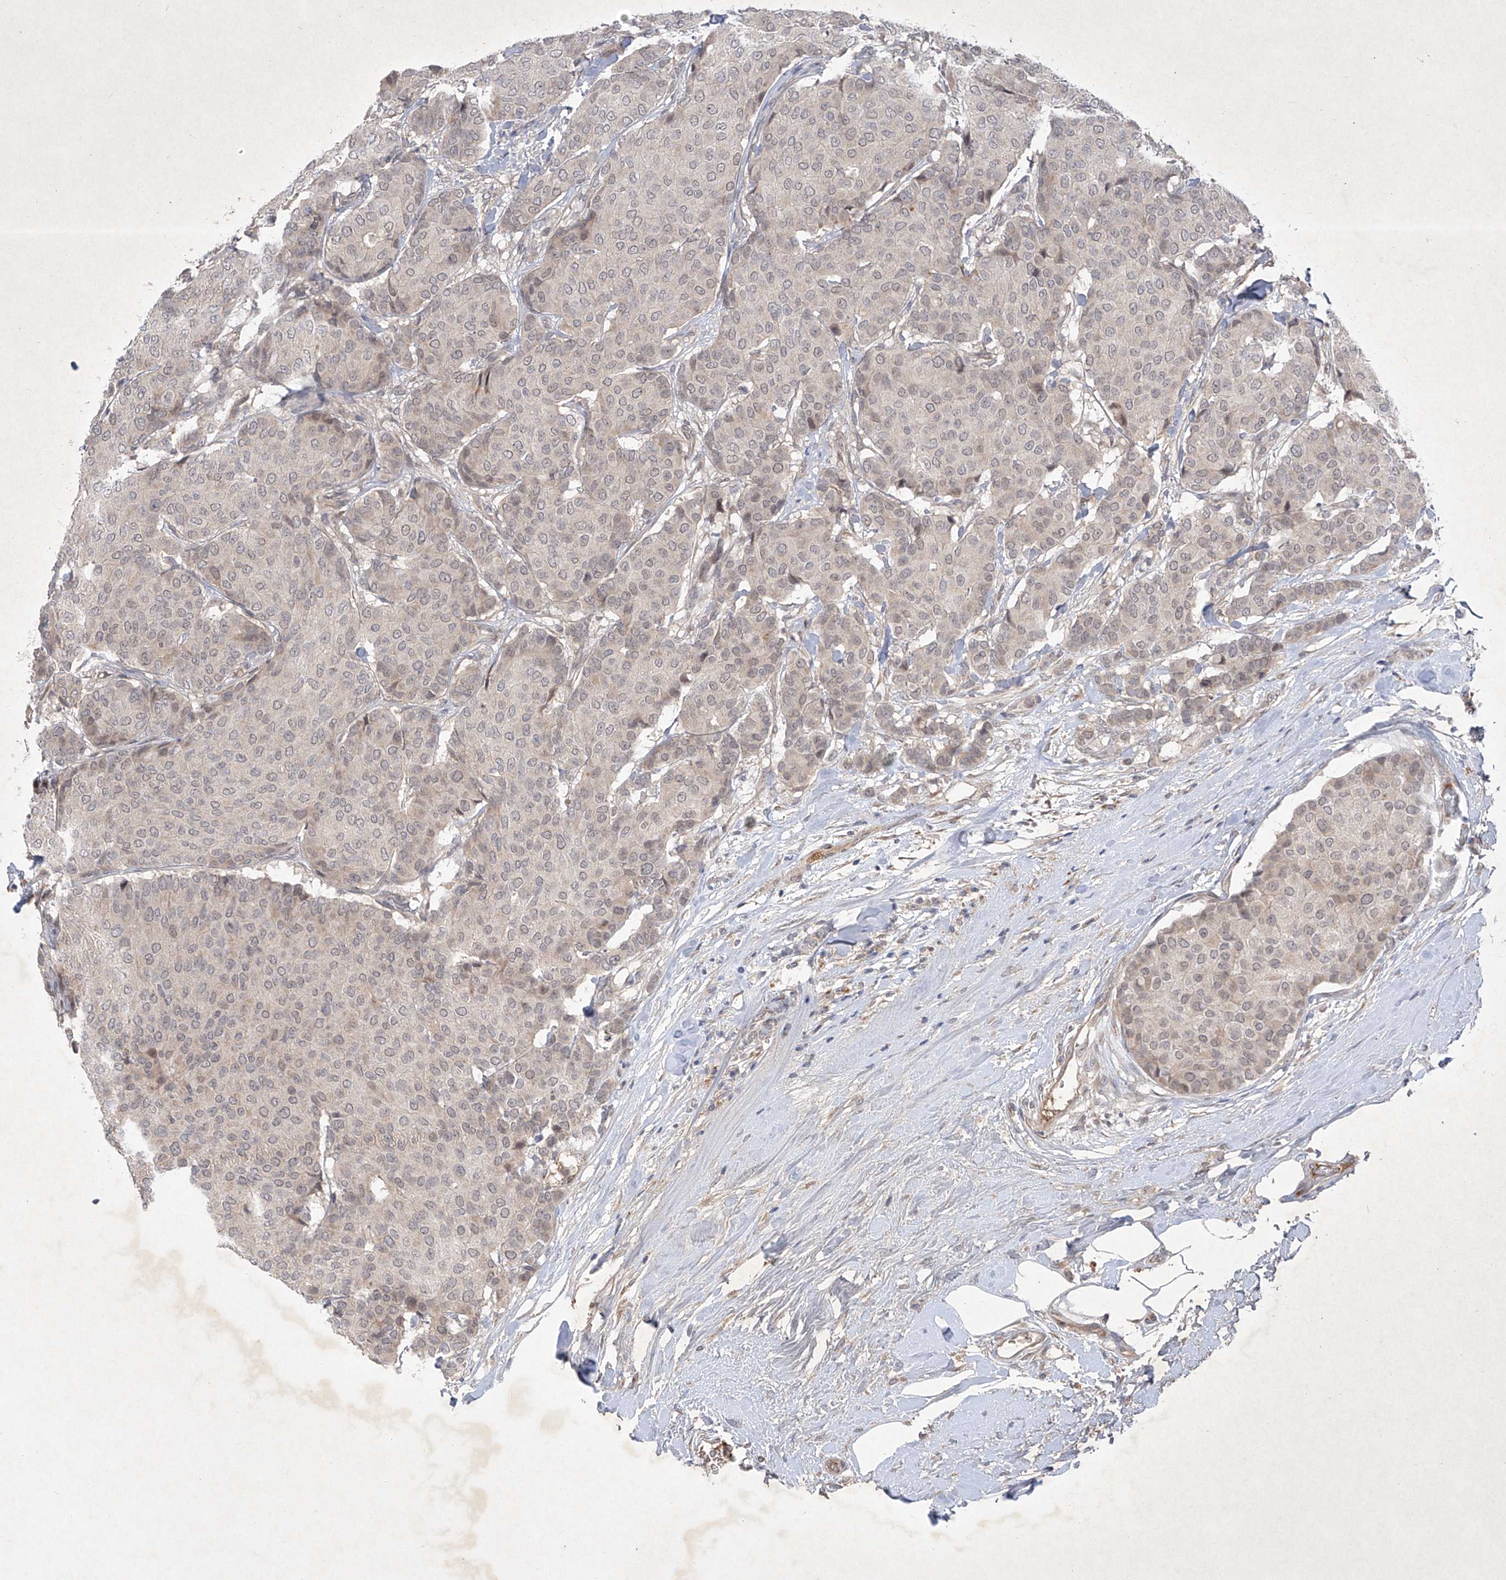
{"staining": {"intensity": "weak", "quantity": "<25%", "location": "nuclear"}, "tissue": "breast cancer", "cell_type": "Tumor cells", "image_type": "cancer", "snomed": [{"axis": "morphology", "description": "Duct carcinoma"}, {"axis": "topography", "description": "Breast"}], "caption": "Tumor cells are negative for brown protein staining in breast invasive ductal carcinoma.", "gene": "FAM135A", "patient": {"sex": "female", "age": 75}}